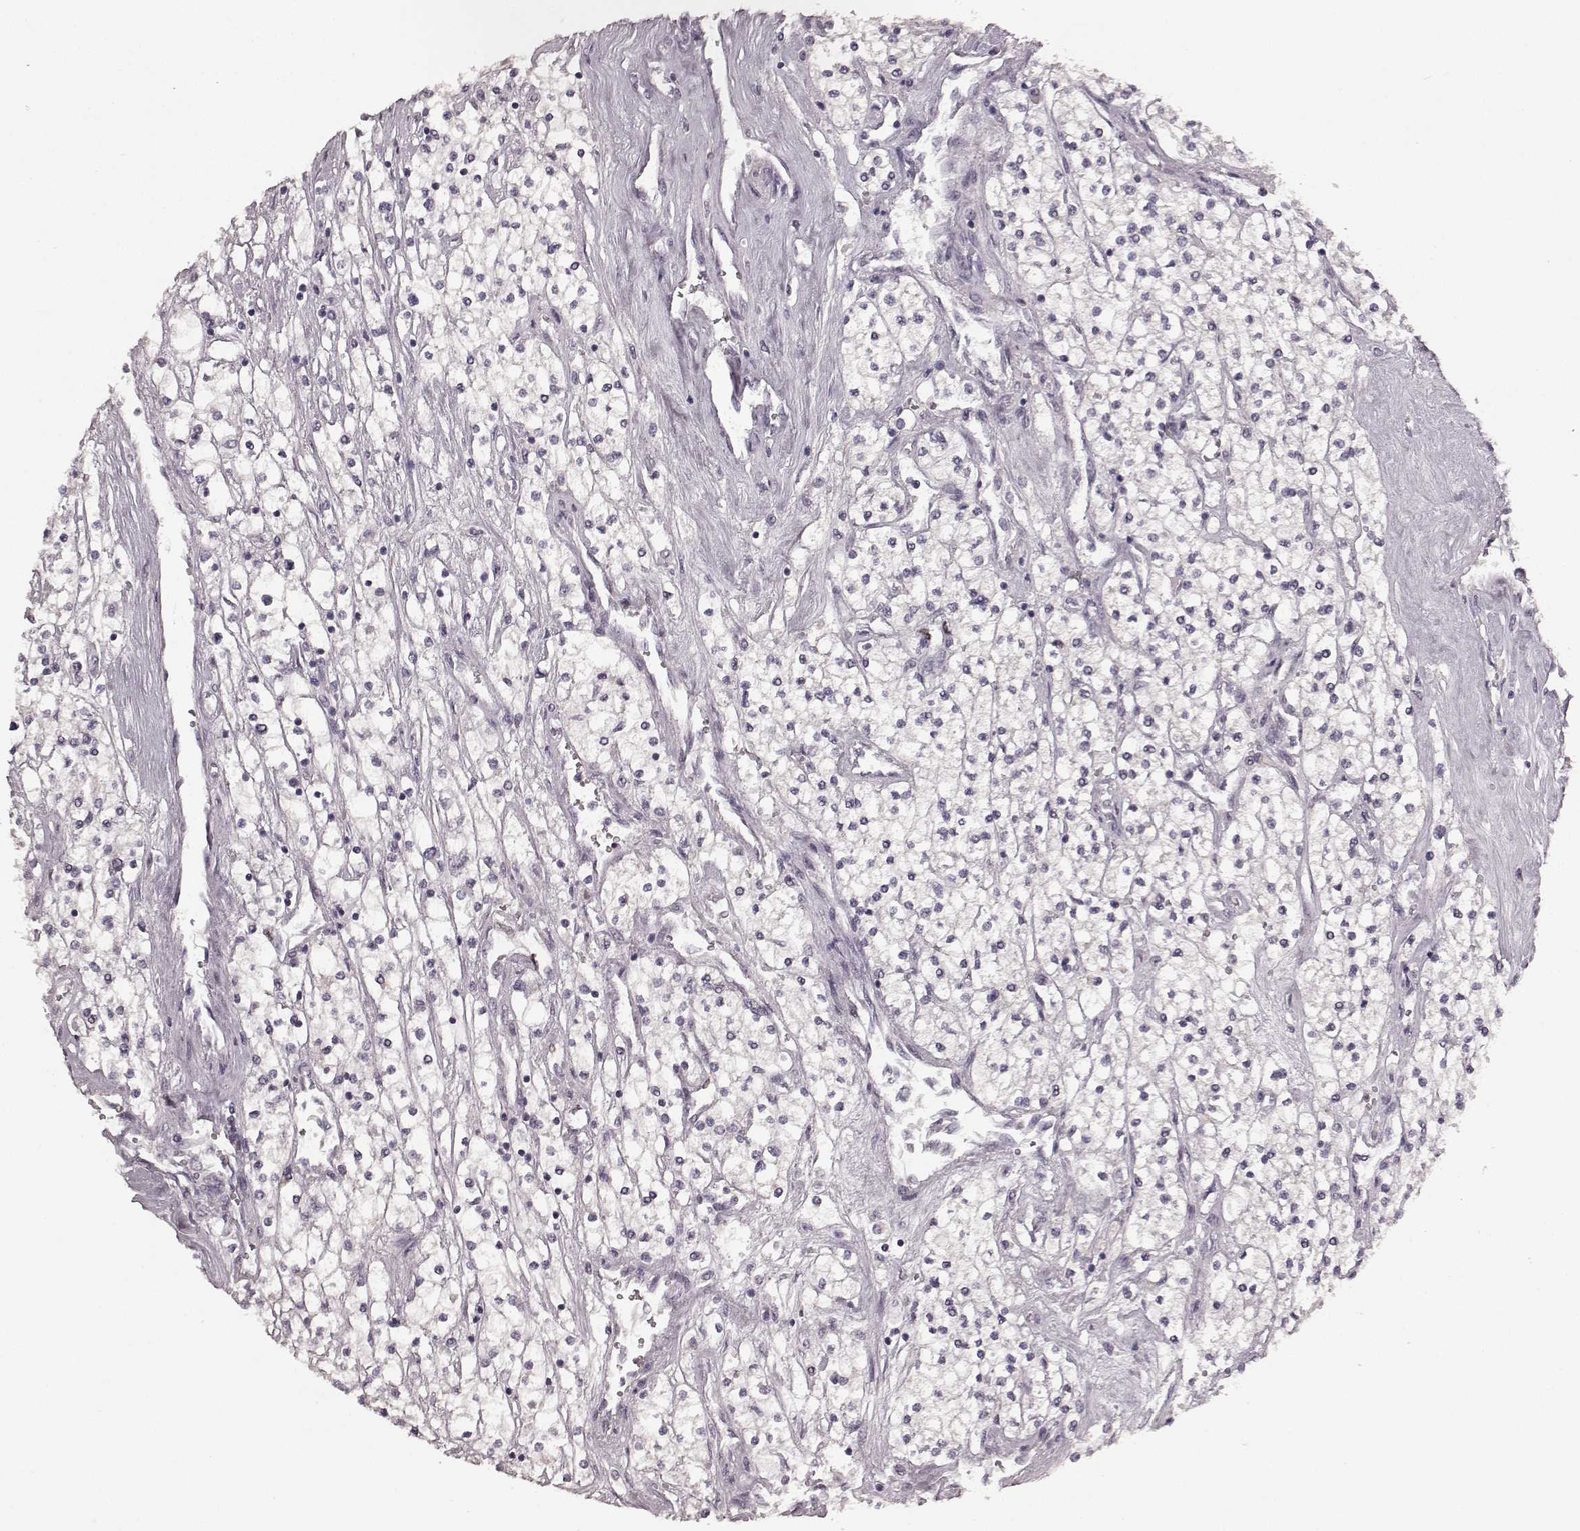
{"staining": {"intensity": "negative", "quantity": "none", "location": "none"}, "tissue": "renal cancer", "cell_type": "Tumor cells", "image_type": "cancer", "snomed": [{"axis": "morphology", "description": "Adenocarcinoma, NOS"}, {"axis": "topography", "description": "Kidney"}], "caption": "Protein analysis of adenocarcinoma (renal) shows no significant staining in tumor cells.", "gene": "CCNA2", "patient": {"sex": "male", "age": 80}}